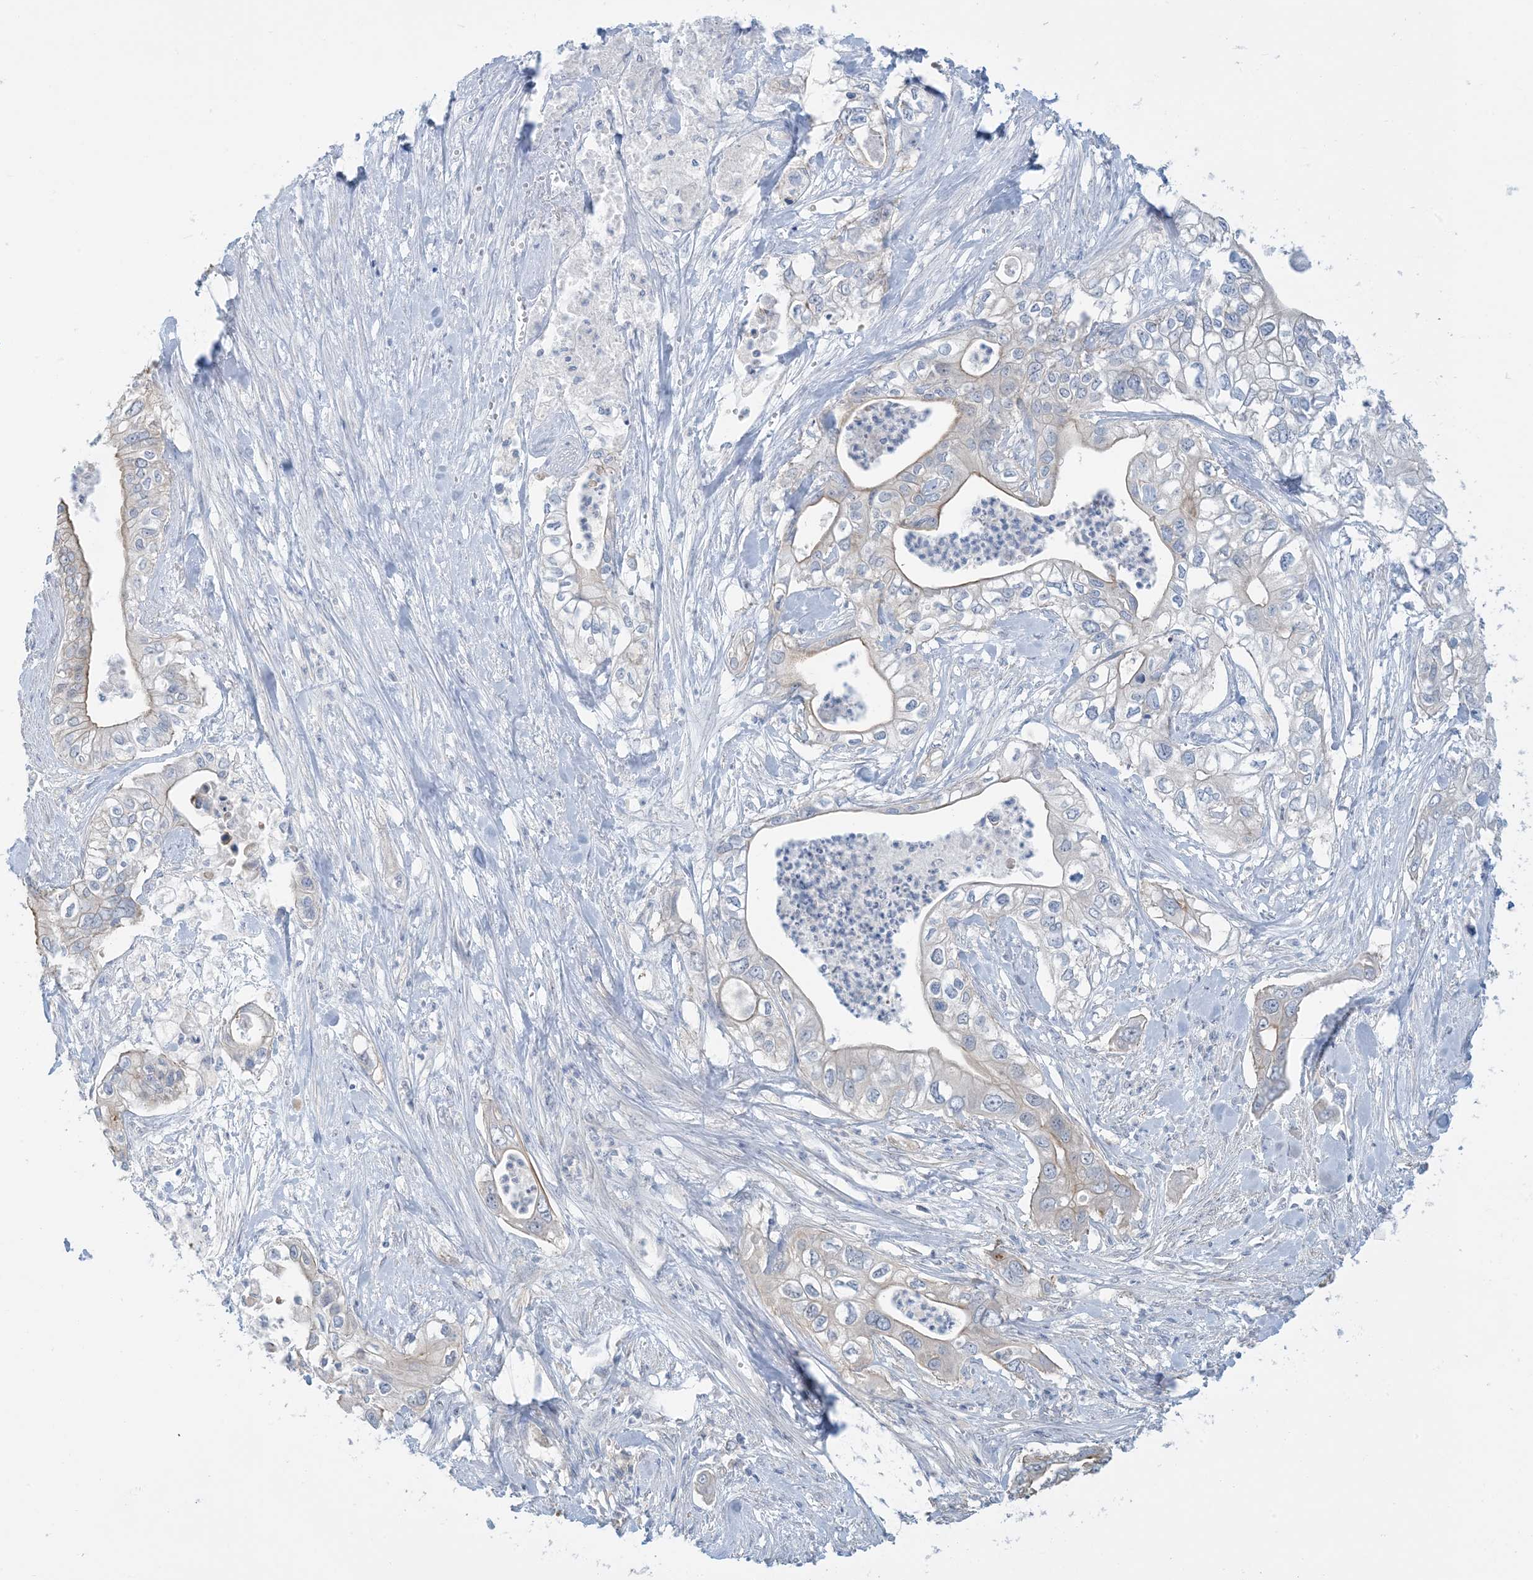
{"staining": {"intensity": "weak", "quantity": "<25%", "location": "cytoplasmic/membranous"}, "tissue": "pancreatic cancer", "cell_type": "Tumor cells", "image_type": "cancer", "snomed": [{"axis": "morphology", "description": "Adenocarcinoma, NOS"}, {"axis": "topography", "description": "Pancreas"}], "caption": "High magnification brightfield microscopy of pancreatic cancer stained with DAB (brown) and counterstained with hematoxylin (blue): tumor cells show no significant expression.", "gene": "MRPS18A", "patient": {"sex": "female", "age": 78}}